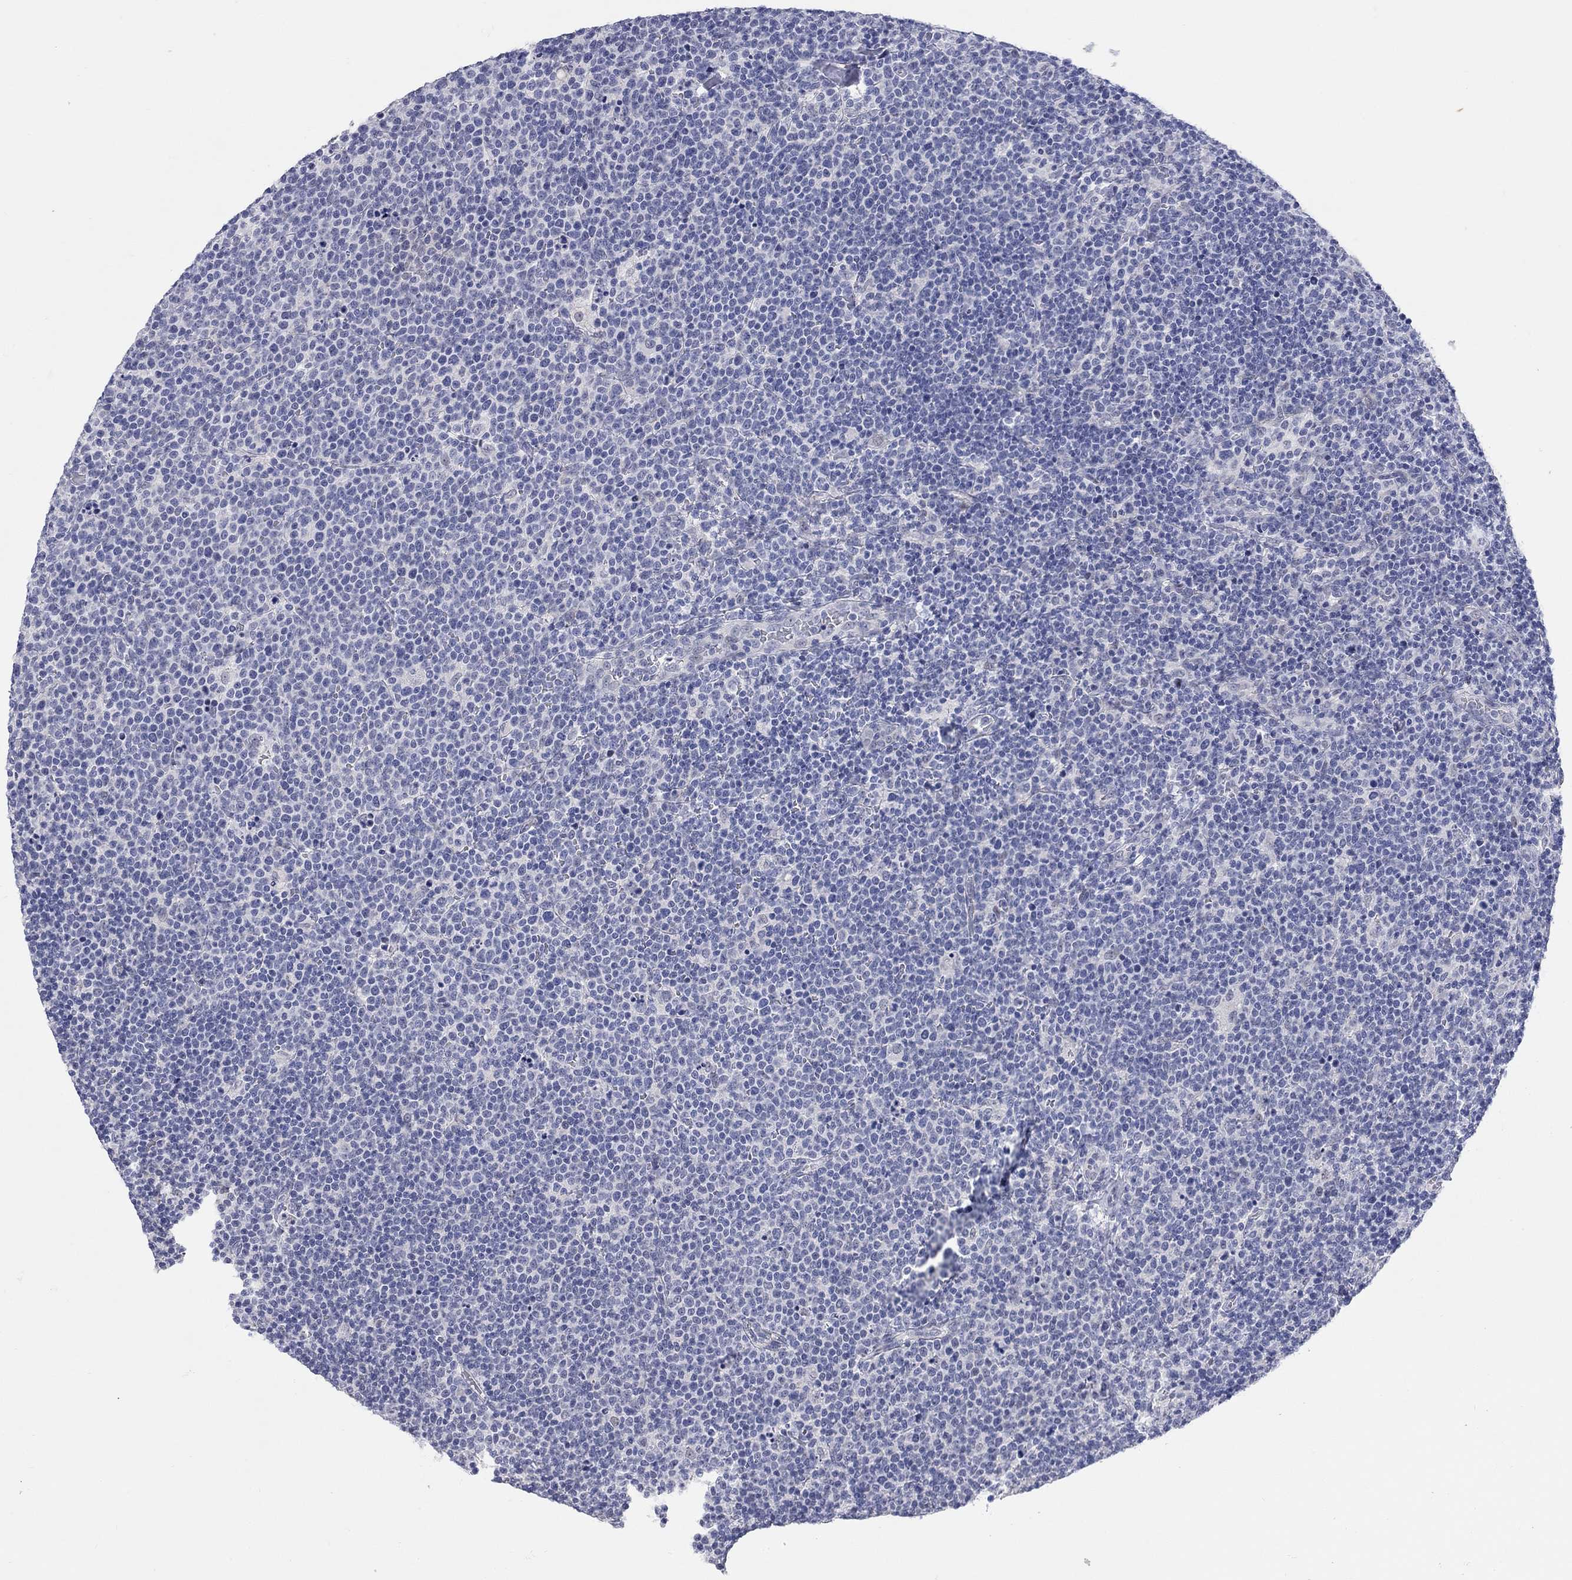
{"staining": {"intensity": "negative", "quantity": "none", "location": "none"}, "tissue": "lymphoma", "cell_type": "Tumor cells", "image_type": "cancer", "snomed": [{"axis": "morphology", "description": "Malignant lymphoma, non-Hodgkin's type, High grade"}, {"axis": "topography", "description": "Lymph node"}], "caption": "Image shows no protein staining in tumor cells of malignant lymphoma, non-Hodgkin's type (high-grade) tissue.", "gene": "WASF3", "patient": {"sex": "male", "age": 61}}